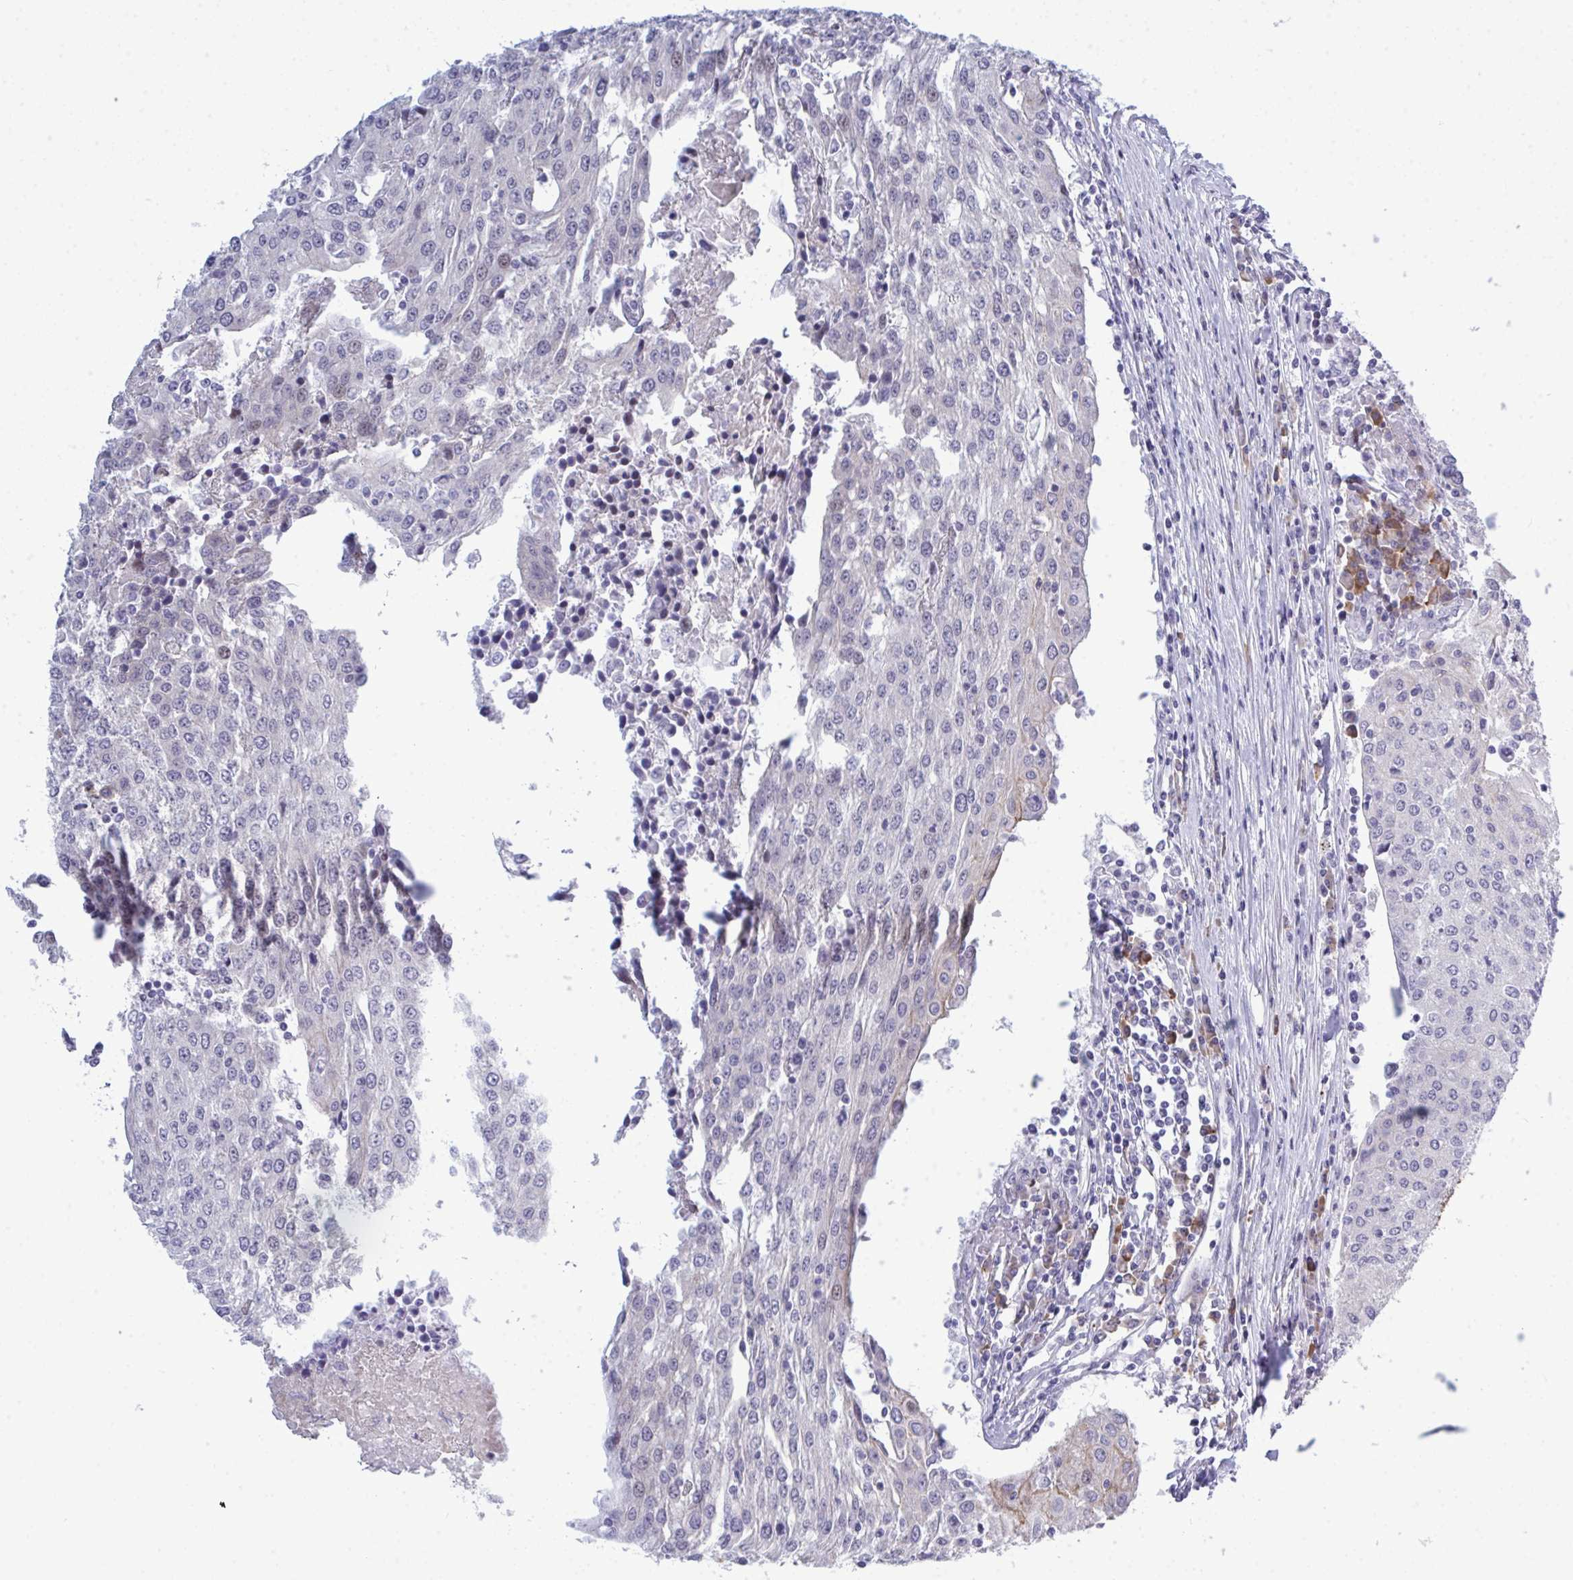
{"staining": {"intensity": "negative", "quantity": "none", "location": "none"}, "tissue": "urothelial cancer", "cell_type": "Tumor cells", "image_type": "cancer", "snomed": [{"axis": "morphology", "description": "Urothelial carcinoma, High grade"}, {"axis": "topography", "description": "Urinary bladder"}], "caption": "Urothelial cancer stained for a protein using IHC shows no positivity tumor cells.", "gene": "TAB1", "patient": {"sex": "female", "age": 85}}